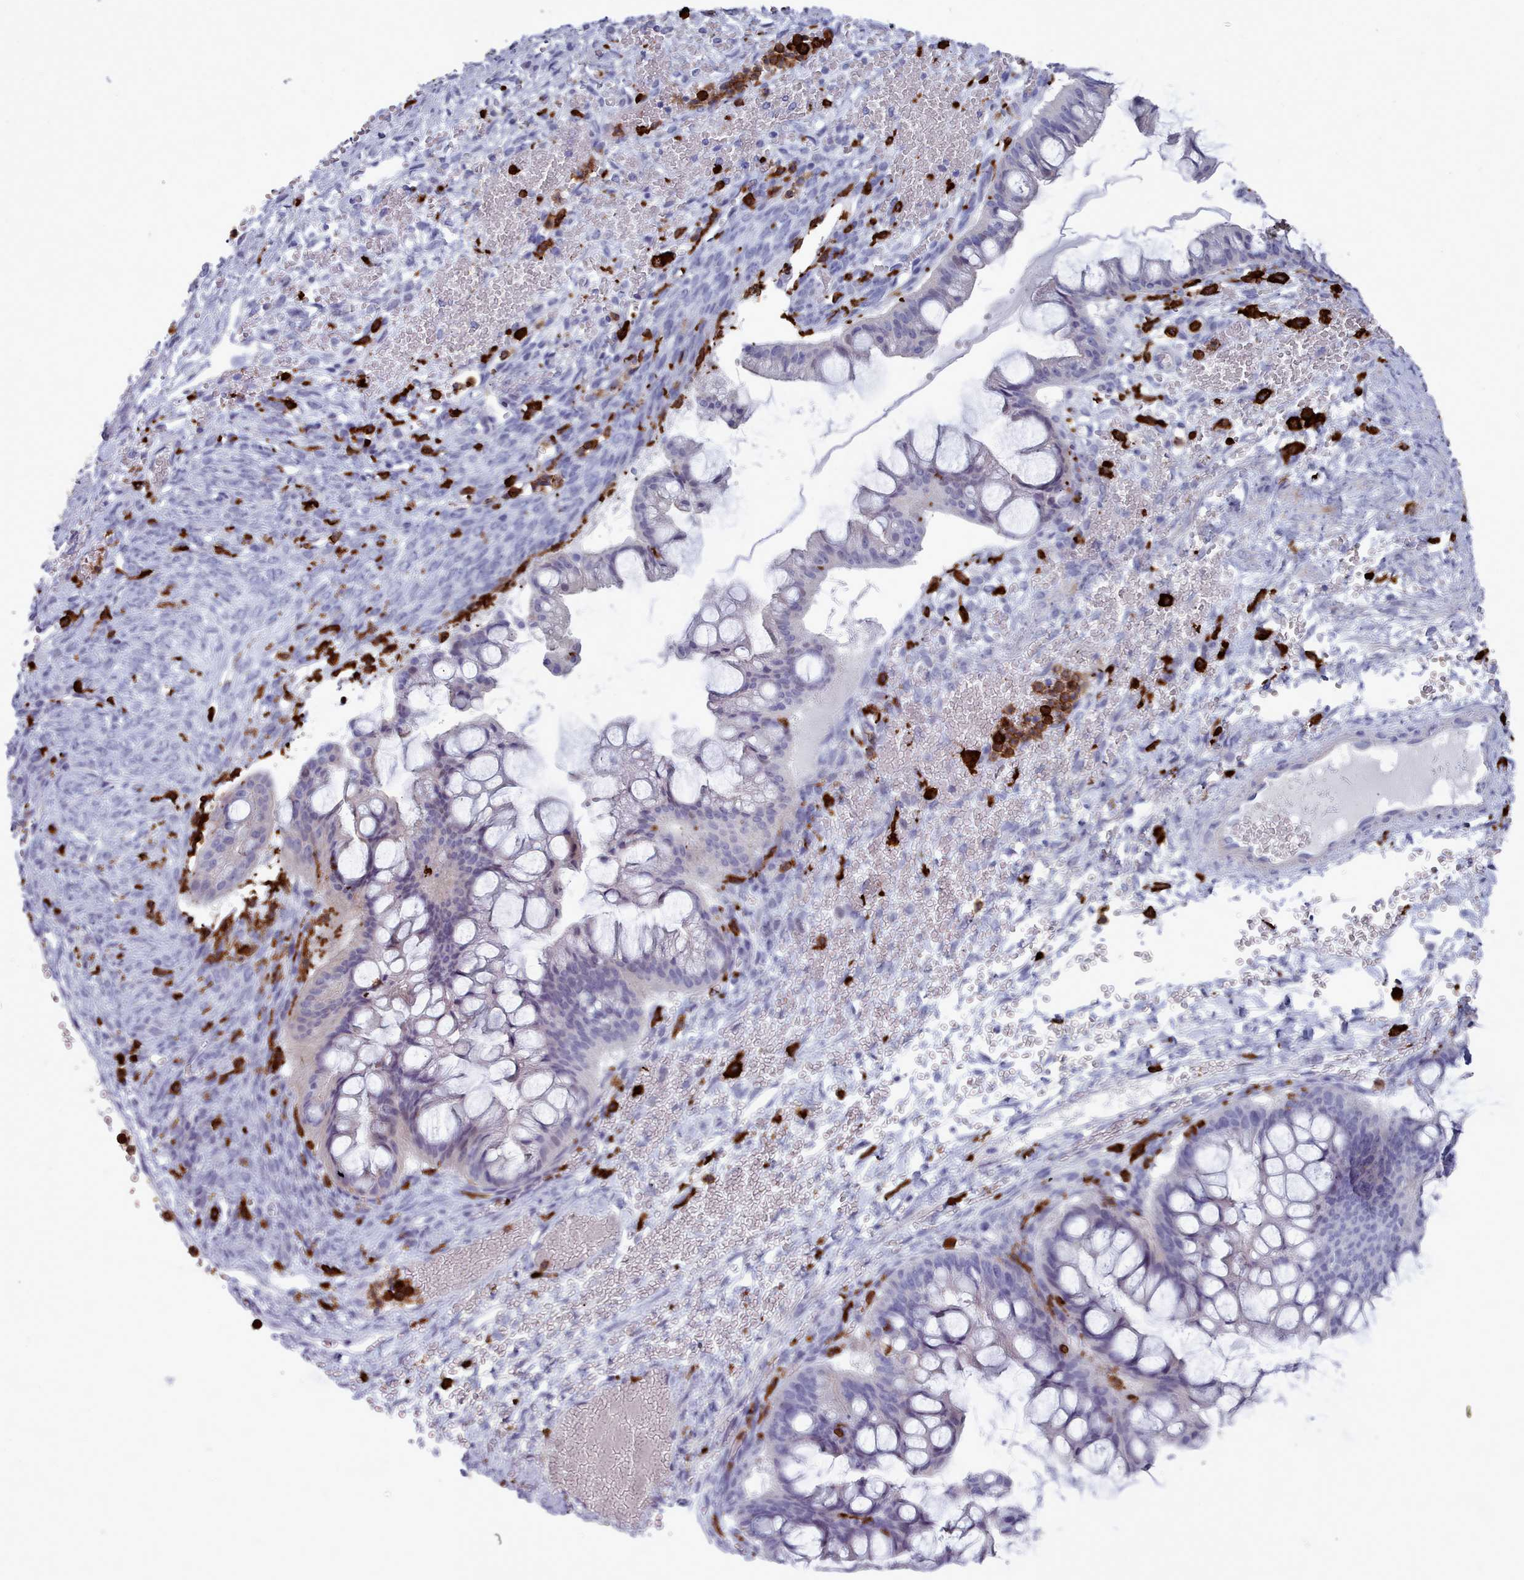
{"staining": {"intensity": "negative", "quantity": "none", "location": "none"}, "tissue": "ovarian cancer", "cell_type": "Tumor cells", "image_type": "cancer", "snomed": [{"axis": "morphology", "description": "Cystadenocarcinoma, mucinous, NOS"}, {"axis": "topography", "description": "Ovary"}], "caption": "Immunohistochemistry (IHC) of ovarian mucinous cystadenocarcinoma displays no positivity in tumor cells.", "gene": "AIF1", "patient": {"sex": "female", "age": 73}}